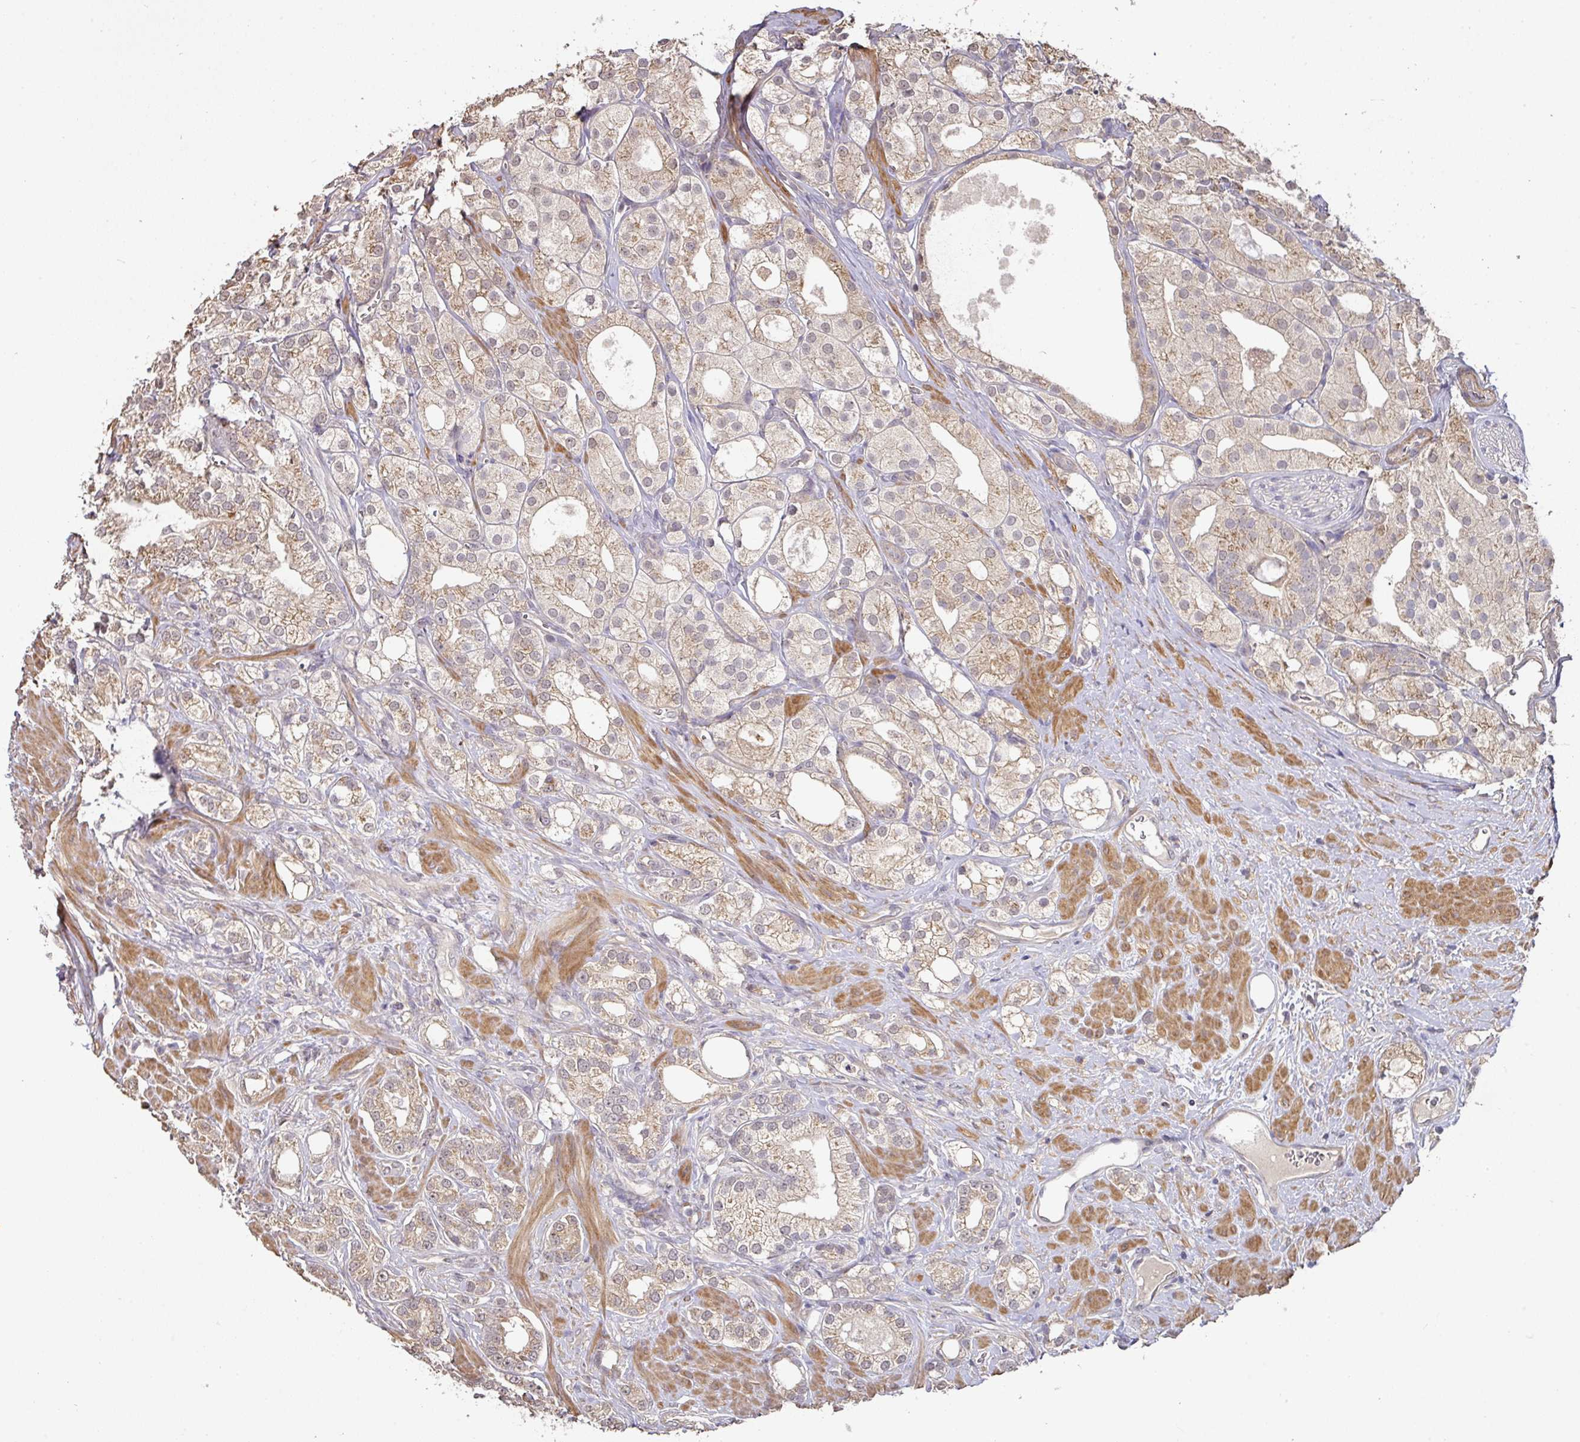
{"staining": {"intensity": "weak", "quantity": ">75%", "location": "cytoplasmic/membranous"}, "tissue": "prostate cancer", "cell_type": "Tumor cells", "image_type": "cancer", "snomed": [{"axis": "morphology", "description": "Adenocarcinoma, High grade"}, {"axis": "topography", "description": "Prostate"}], "caption": "High-grade adenocarcinoma (prostate) stained for a protein (brown) demonstrates weak cytoplasmic/membranous positive expression in approximately >75% of tumor cells.", "gene": "ACVR2B", "patient": {"sex": "male", "age": 50}}